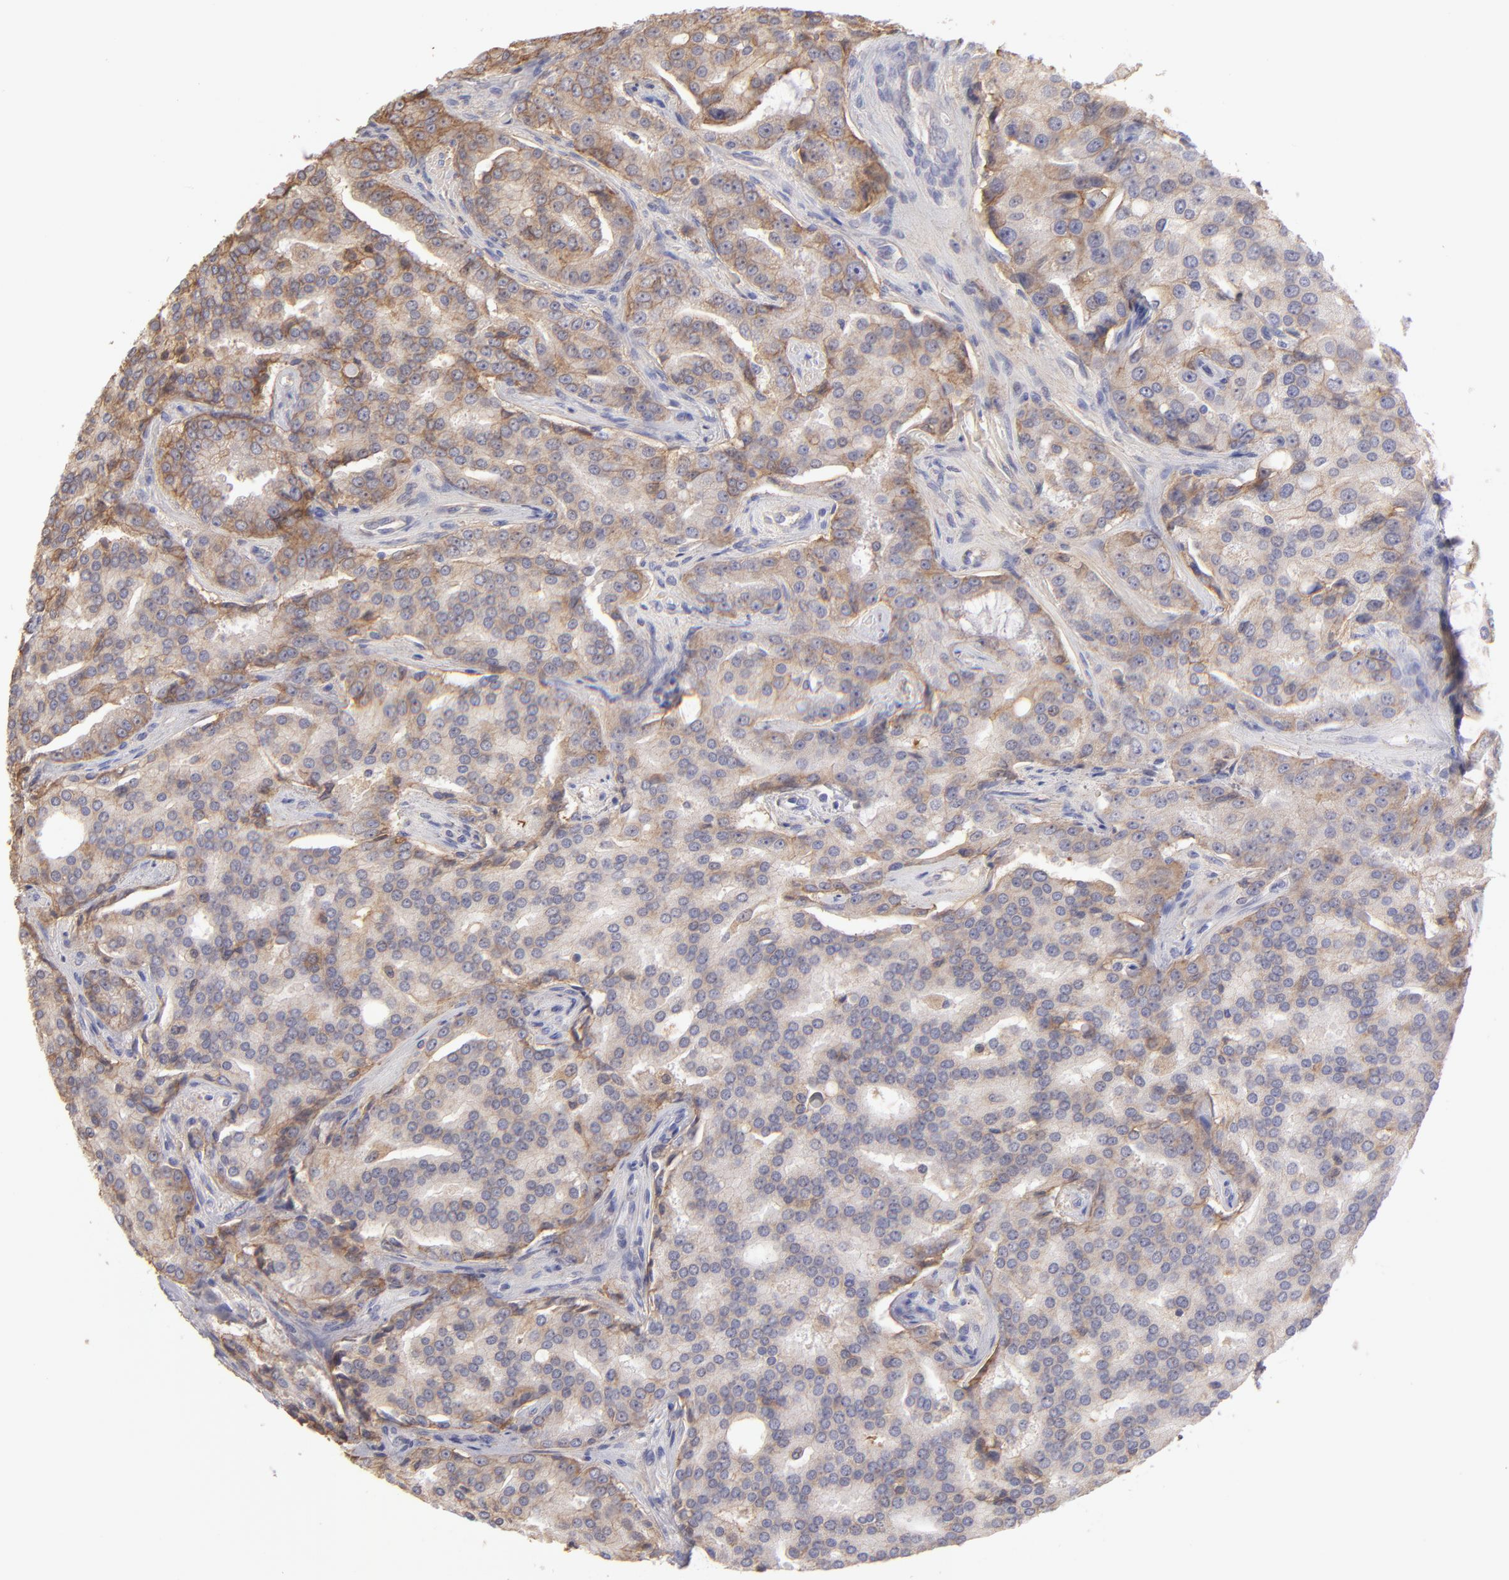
{"staining": {"intensity": "weak", "quantity": "<25%", "location": "cytoplasmic/membranous"}, "tissue": "prostate cancer", "cell_type": "Tumor cells", "image_type": "cancer", "snomed": [{"axis": "morphology", "description": "Adenocarcinoma, High grade"}, {"axis": "topography", "description": "Prostate"}], "caption": "There is no significant staining in tumor cells of high-grade adenocarcinoma (prostate).", "gene": "ABCC4", "patient": {"sex": "male", "age": 72}}